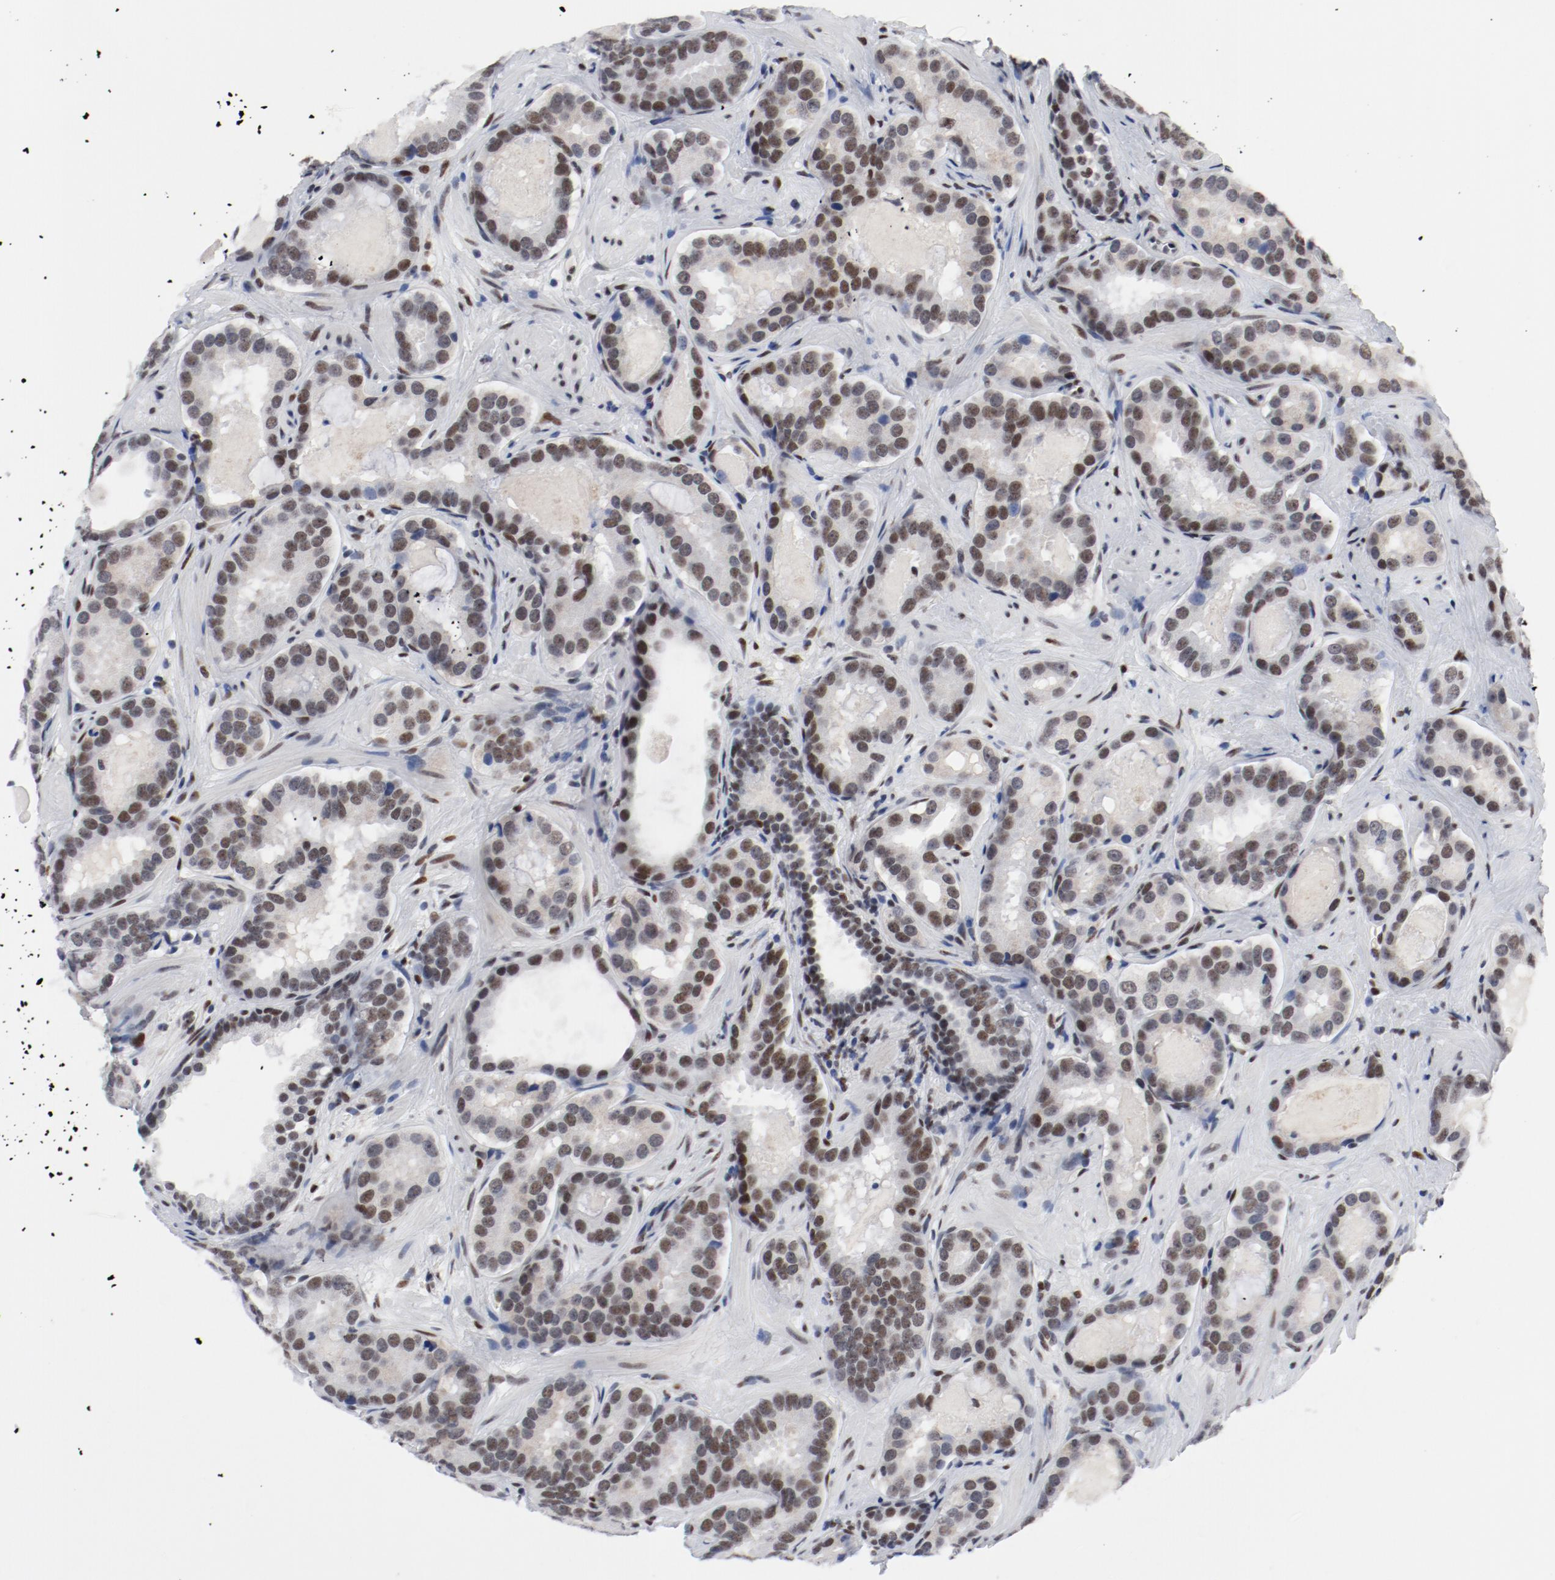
{"staining": {"intensity": "strong", "quantity": ">75%", "location": "nuclear"}, "tissue": "prostate cancer", "cell_type": "Tumor cells", "image_type": "cancer", "snomed": [{"axis": "morphology", "description": "Adenocarcinoma, Low grade"}, {"axis": "topography", "description": "Prostate"}], "caption": "High-magnification brightfield microscopy of prostate low-grade adenocarcinoma stained with DAB (3,3'-diaminobenzidine) (brown) and counterstained with hematoxylin (blue). tumor cells exhibit strong nuclear staining is seen in approximately>75% of cells.", "gene": "ARNT", "patient": {"sex": "male", "age": 59}}